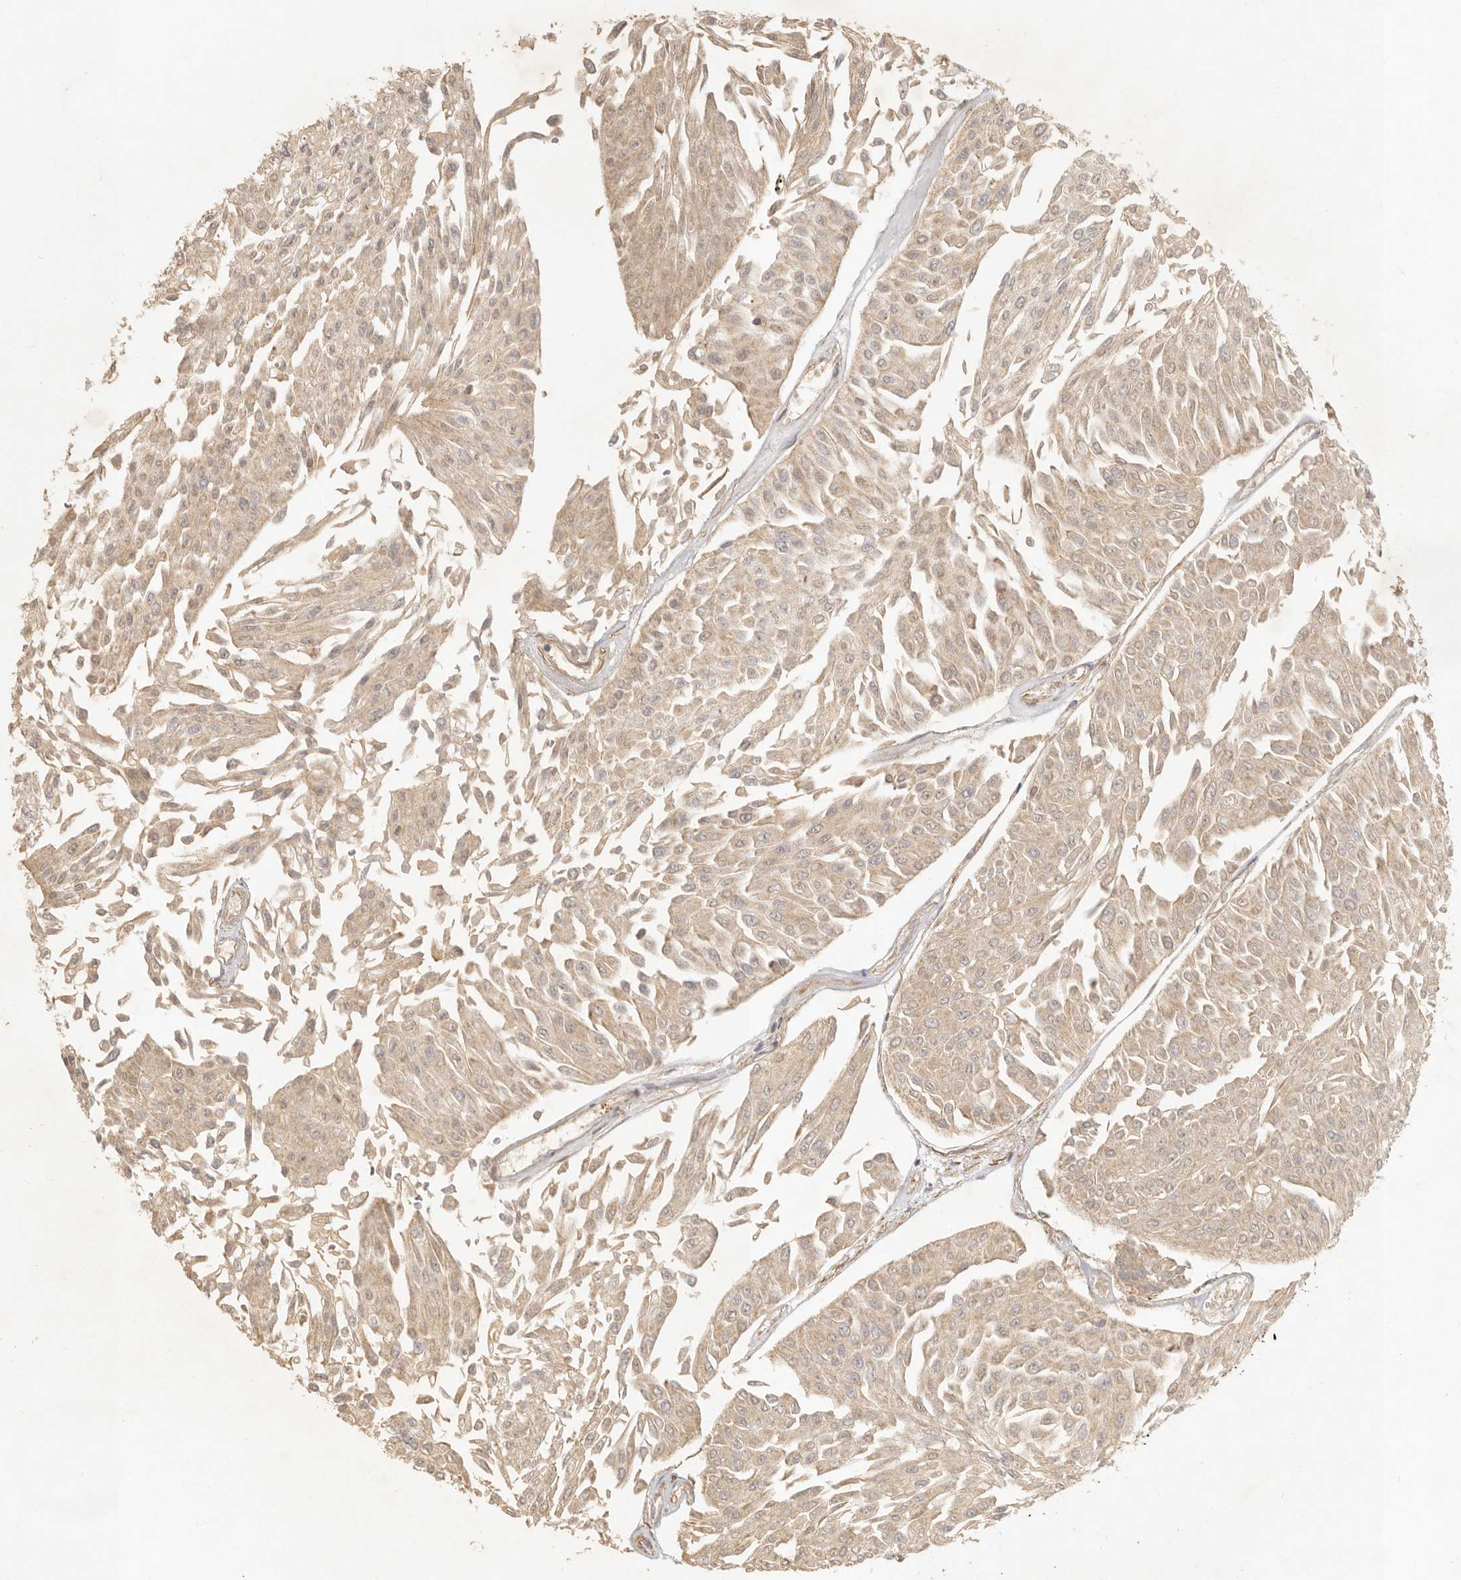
{"staining": {"intensity": "weak", "quantity": ">75%", "location": "cytoplasmic/membranous"}, "tissue": "urothelial cancer", "cell_type": "Tumor cells", "image_type": "cancer", "snomed": [{"axis": "morphology", "description": "Urothelial carcinoma, Low grade"}, {"axis": "topography", "description": "Urinary bladder"}], "caption": "There is low levels of weak cytoplasmic/membranous staining in tumor cells of urothelial cancer, as demonstrated by immunohistochemical staining (brown color).", "gene": "VIPR1", "patient": {"sex": "male", "age": 67}}